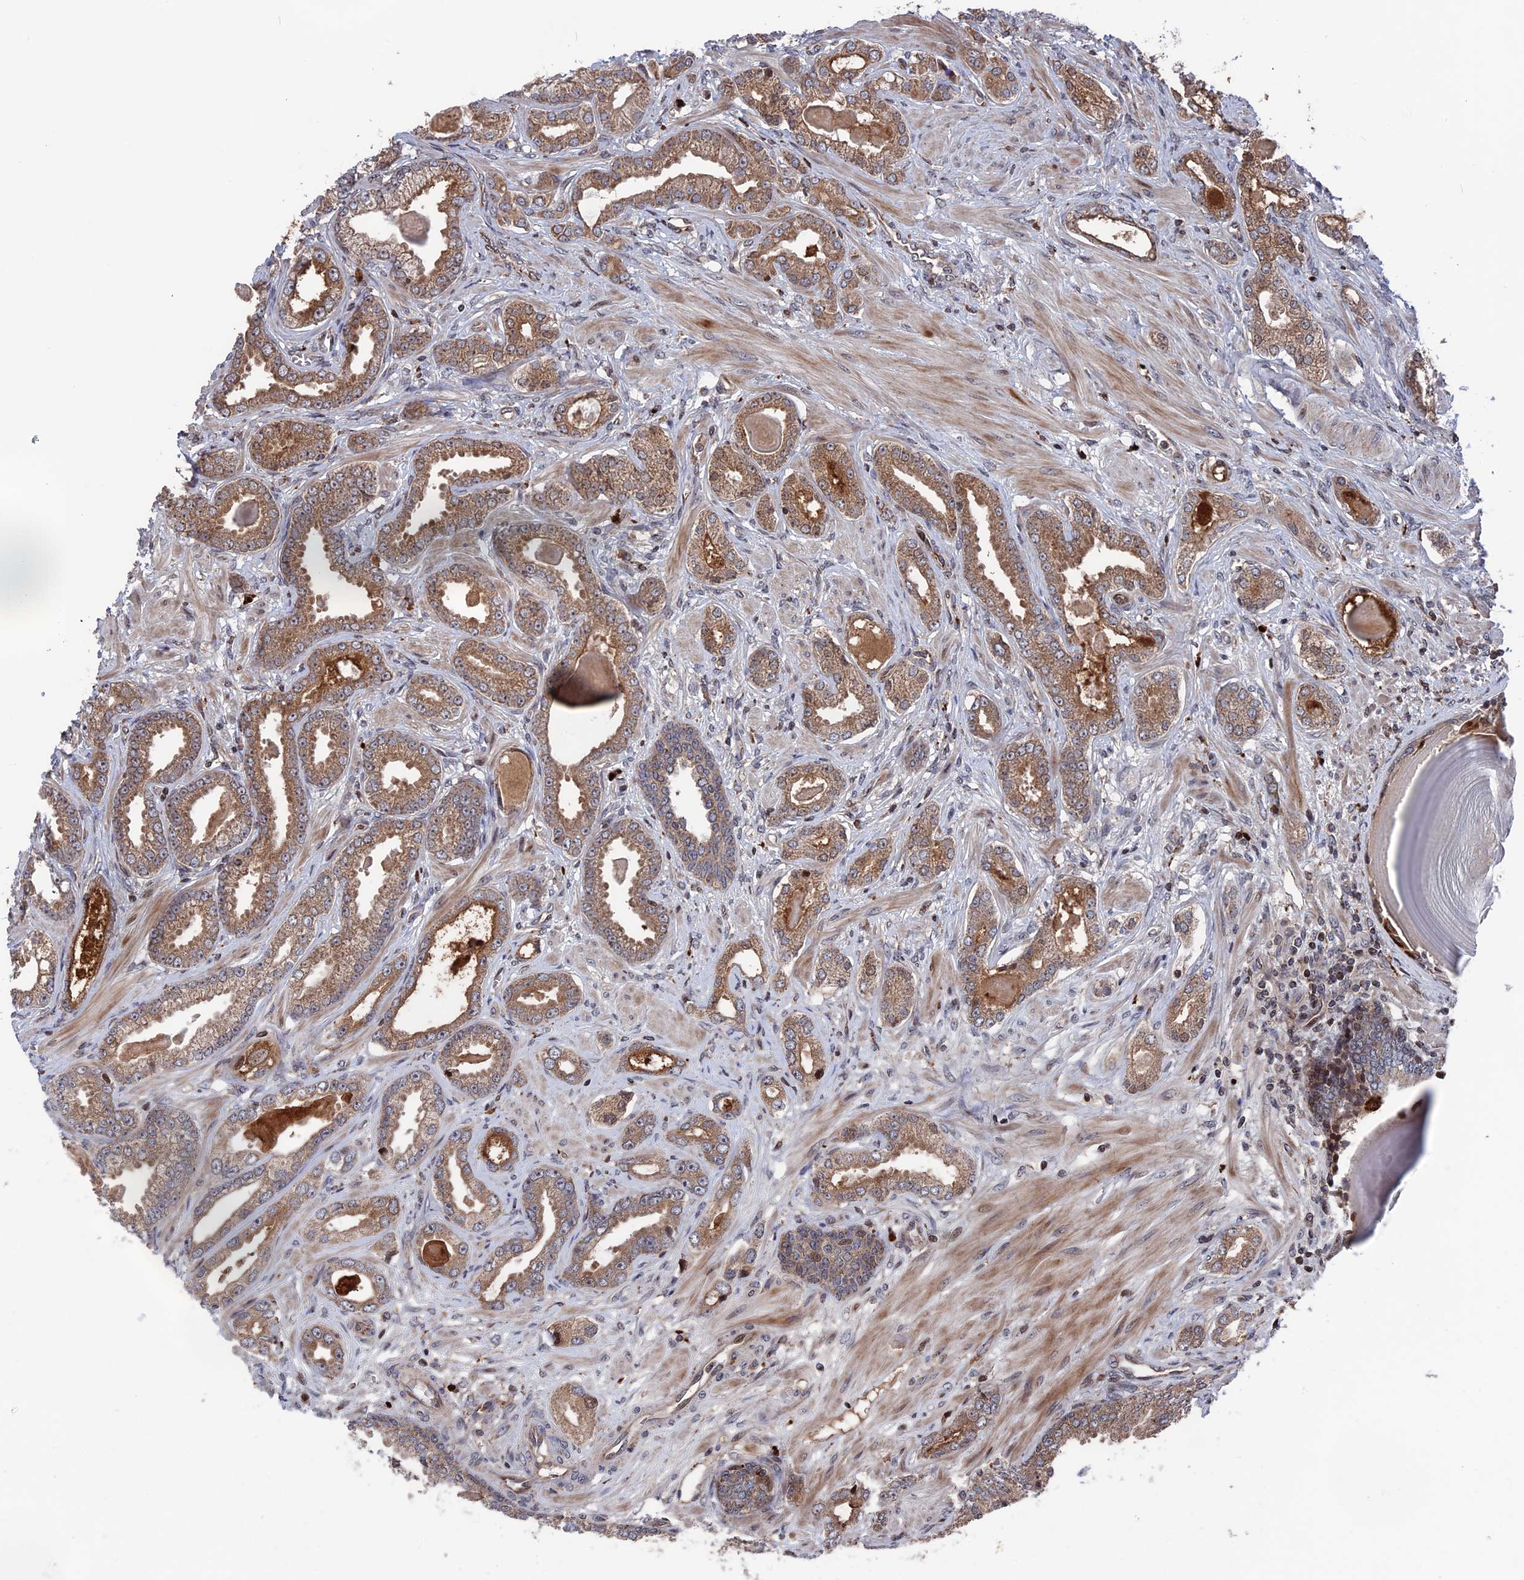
{"staining": {"intensity": "moderate", "quantity": ">75%", "location": "cytoplasmic/membranous"}, "tissue": "prostate cancer", "cell_type": "Tumor cells", "image_type": "cancer", "snomed": [{"axis": "morphology", "description": "Adenocarcinoma, Low grade"}, {"axis": "topography", "description": "Prostate"}], "caption": "DAB (3,3'-diaminobenzidine) immunohistochemical staining of human prostate adenocarcinoma (low-grade) exhibits moderate cytoplasmic/membranous protein expression in about >75% of tumor cells.", "gene": "PLA2G15", "patient": {"sex": "male", "age": 64}}